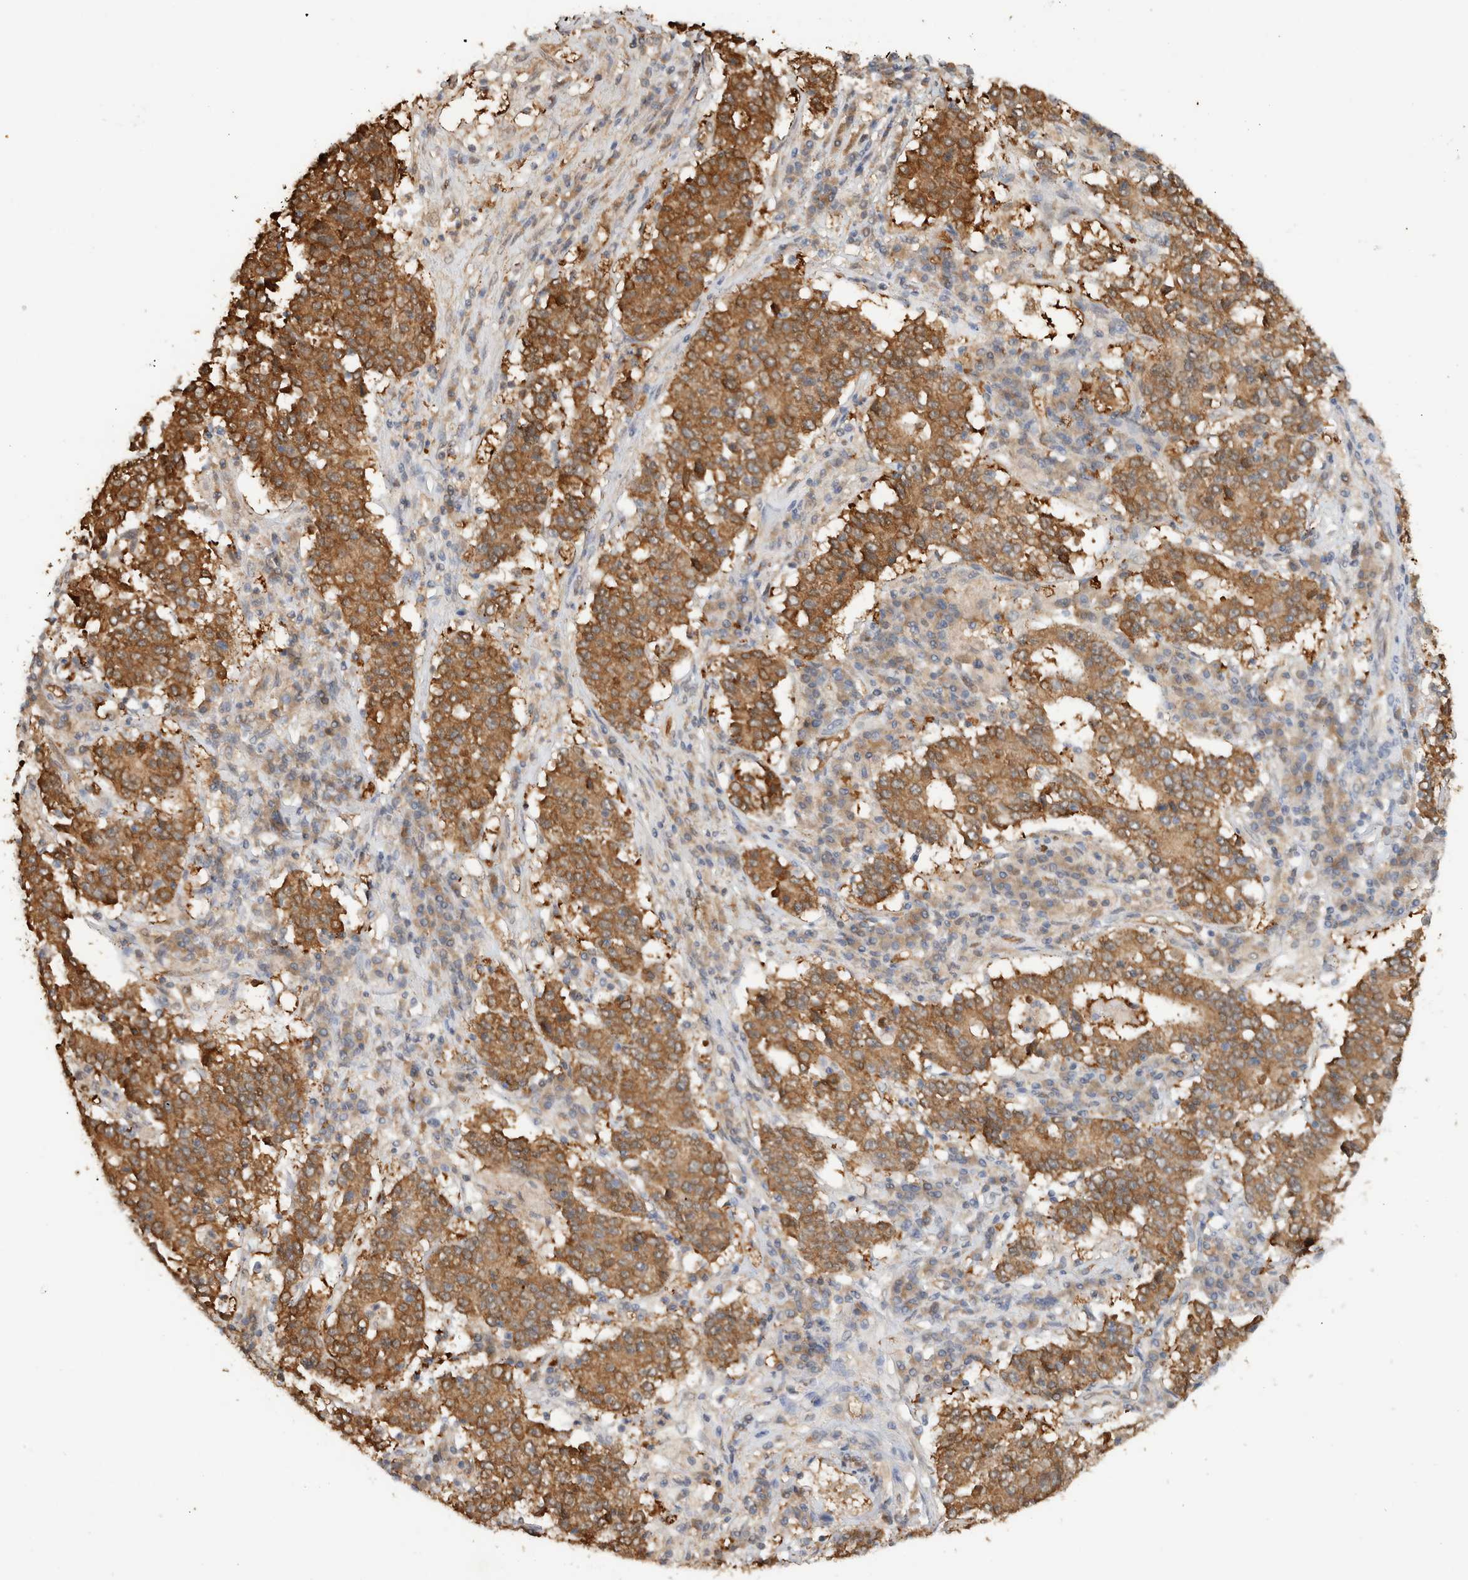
{"staining": {"intensity": "moderate", "quantity": ">75%", "location": "cytoplasmic/membranous"}, "tissue": "stomach cancer", "cell_type": "Tumor cells", "image_type": "cancer", "snomed": [{"axis": "morphology", "description": "Adenocarcinoma, NOS"}, {"axis": "topography", "description": "Stomach"}], "caption": "Human adenocarcinoma (stomach) stained with a protein marker displays moderate staining in tumor cells.", "gene": "CA13", "patient": {"sex": "male", "age": 59}}